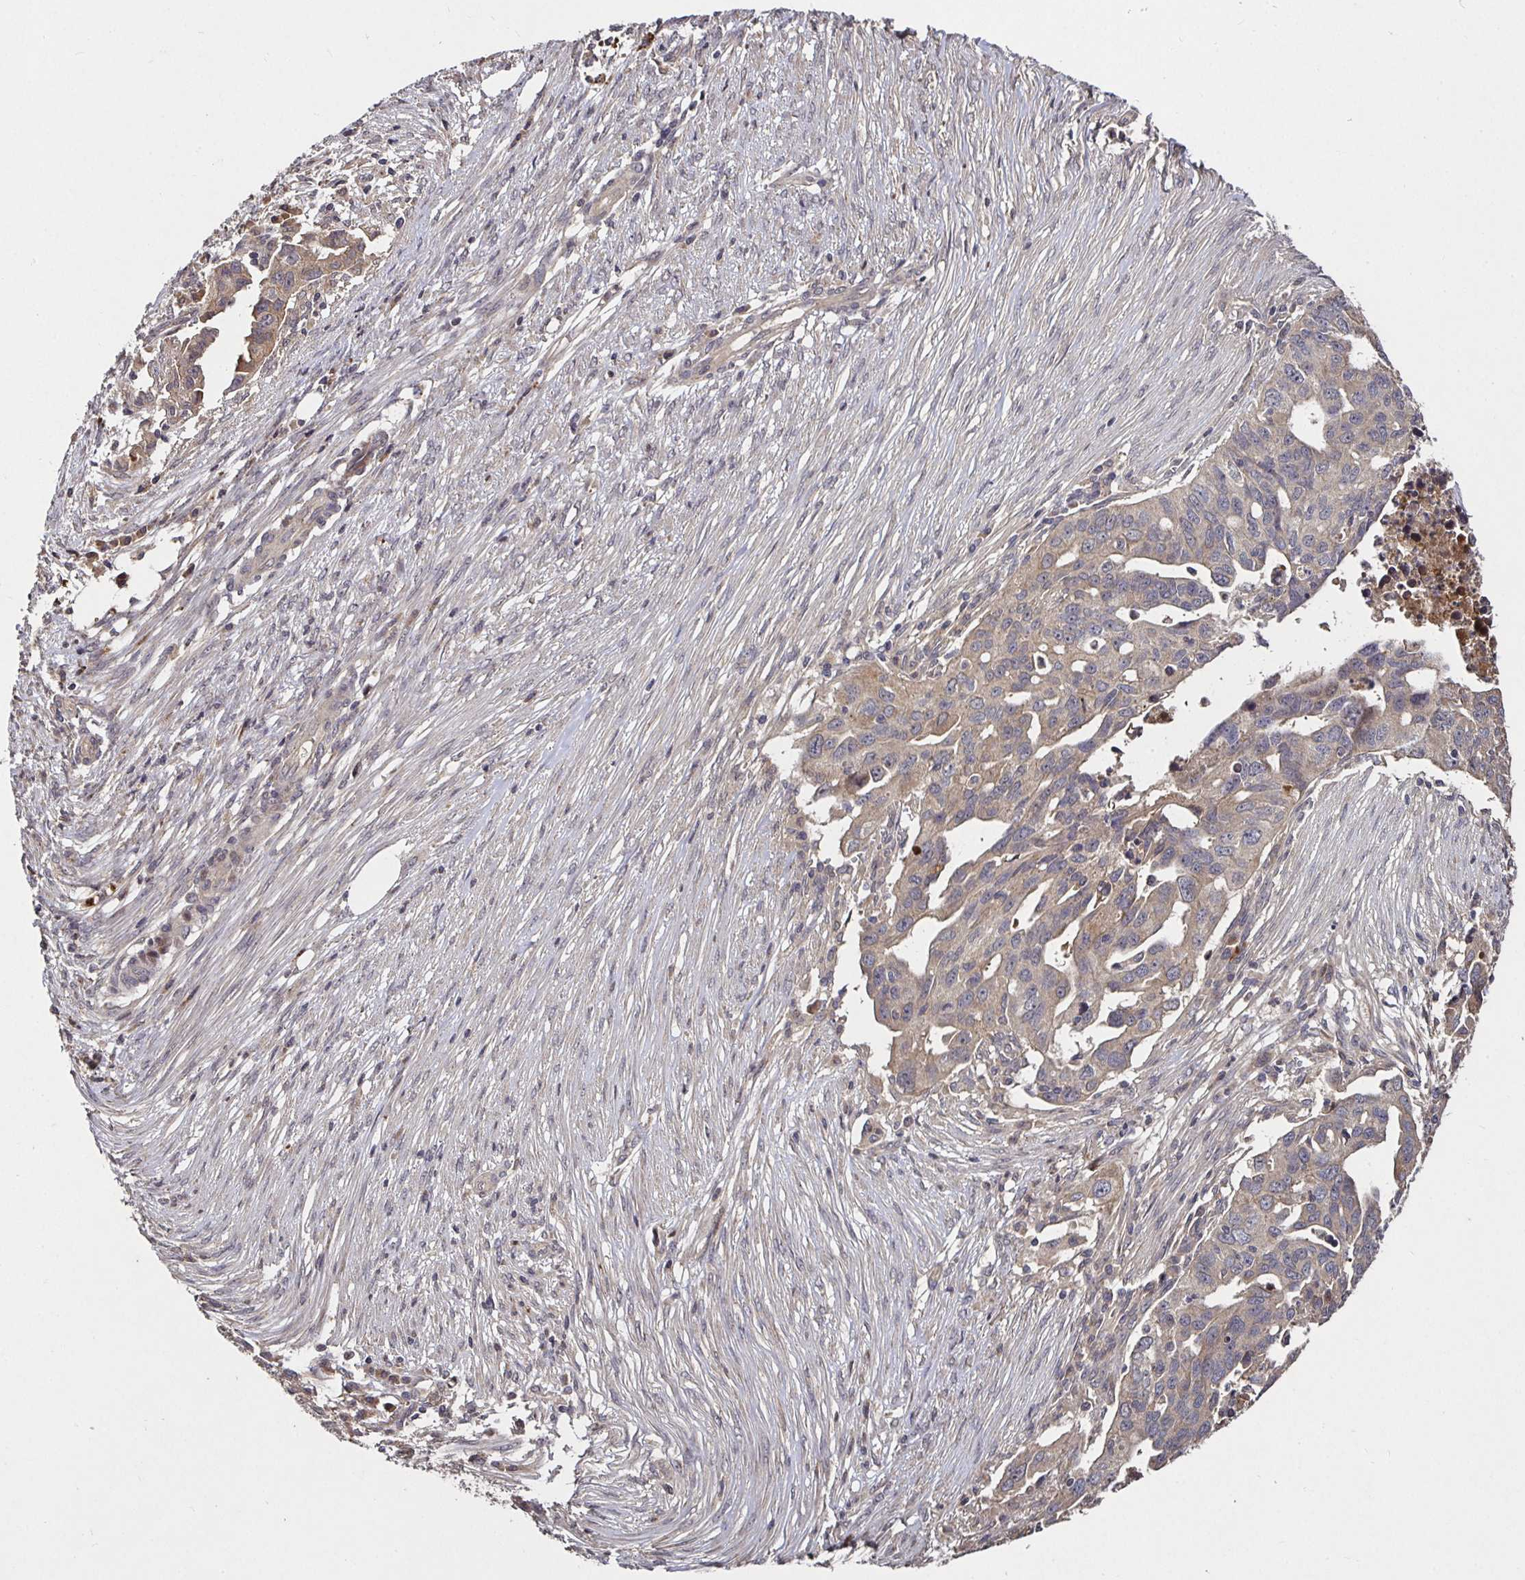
{"staining": {"intensity": "weak", "quantity": "<25%", "location": "cytoplasmic/membranous"}, "tissue": "ovarian cancer", "cell_type": "Tumor cells", "image_type": "cancer", "snomed": [{"axis": "morphology", "description": "Carcinoma, endometroid"}, {"axis": "morphology", "description": "Cystadenocarcinoma, serous, NOS"}, {"axis": "topography", "description": "Ovary"}], "caption": "This photomicrograph is of ovarian cancer (serous cystadenocarcinoma) stained with IHC to label a protein in brown with the nuclei are counter-stained blue. There is no expression in tumor cells.", "gene": "SMYD3", "patient": {"sex": "female", "age": 45}}